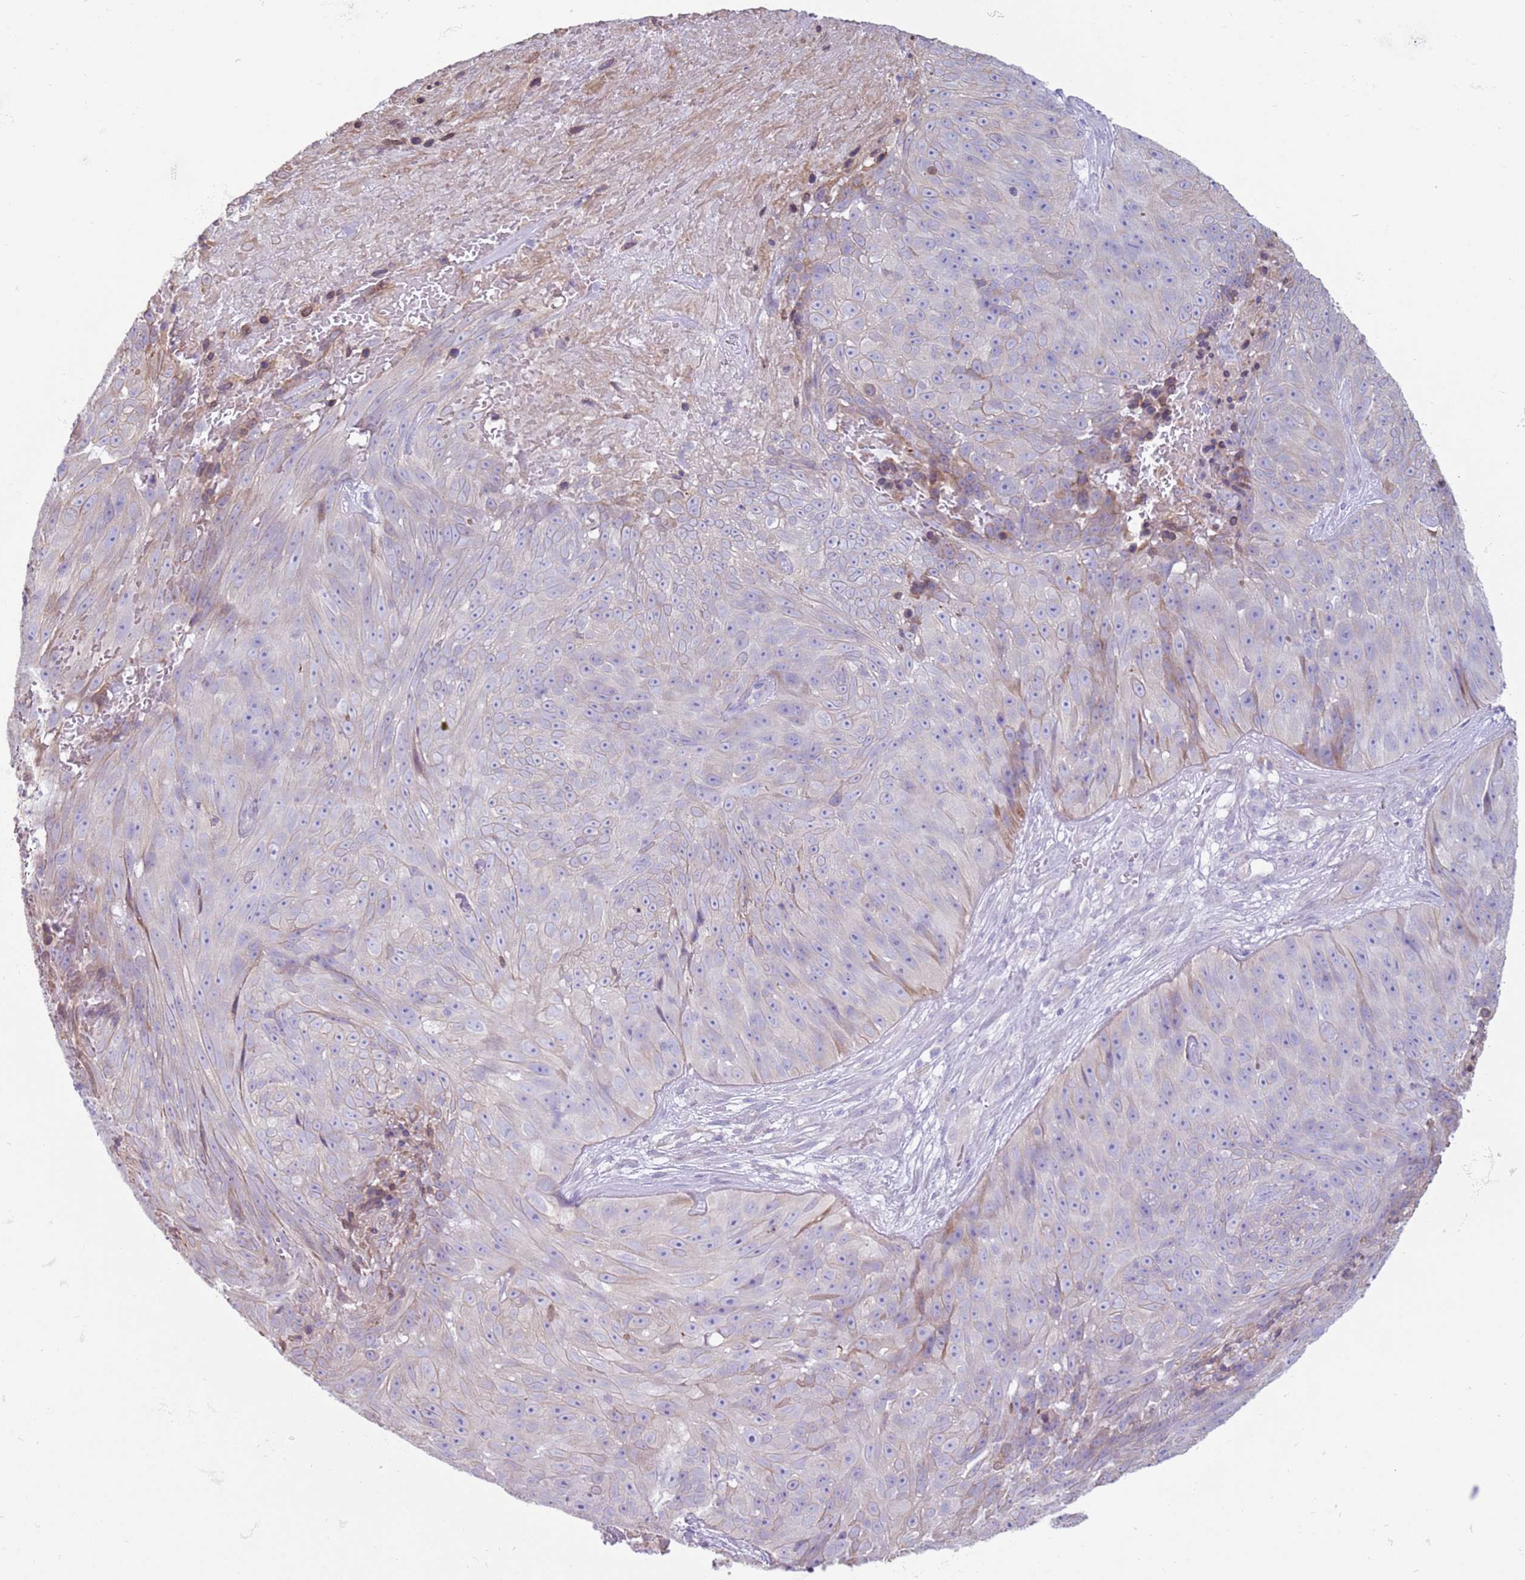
{"staining": {"intensity": "negative", "quantity": "none", "location": "none"}, "tissue": "skin cancer", "cell_type": "Tumor cells", "image_type": "cancer", "snomed": [{"axis": "morphology", "description": "Squamous cell carcinoma, NOS"}, {"axis": "topography", "description": "Skin"}], "caption": "IHC micrograph of neoplastic tissue: human skin cancer stained with DAB (3,3'-diaminobenzidine) shows no significant protein staining in tumor cells.", "gene": "OAF", "patient": {"sex": "female", "age": 87}}